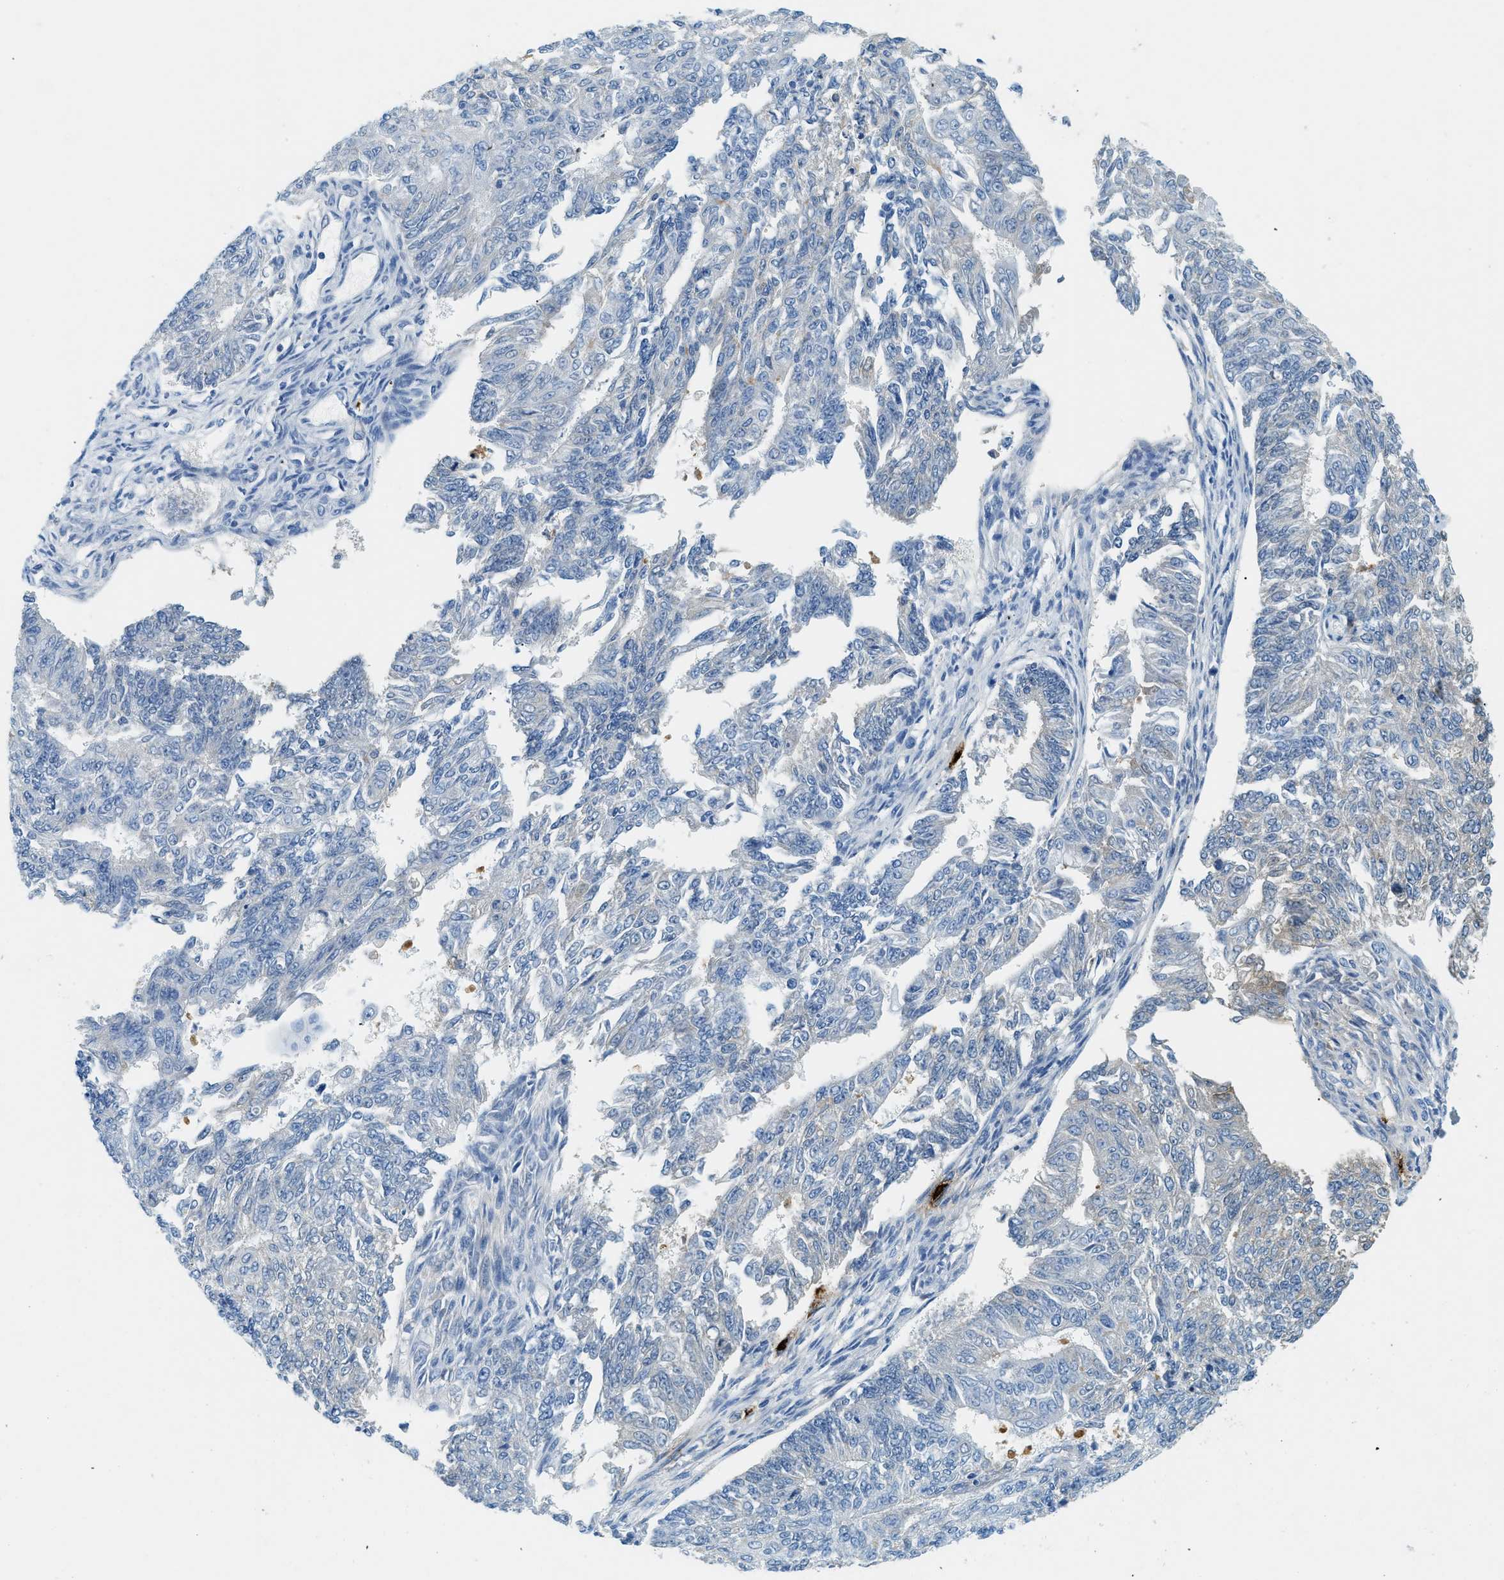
{"staining": {"intensity": "weak", "quantity": "<25%", "location": "cytoplasmic/membranous"}, "tissue": "endometrial cancer", "cell_type": "Tumor cells", "image_type": "cancer", "snomed": [{"axis": "morphology", "description": "Adenocarcinoma, NOS"}, {"axis": "topography", "description": "Endometrium"}], "caption": "DAB immunohistochemical staining of adenocarcinoma (endometrial) shows no significant expression in tumor cells. (Stains: DAB IHC with hematoxylin counter stain, Microscopy: brightfield microscopy at high magnification).", "gene": "TPSAB1", "patient": {"sex": "female", "age": 32}}